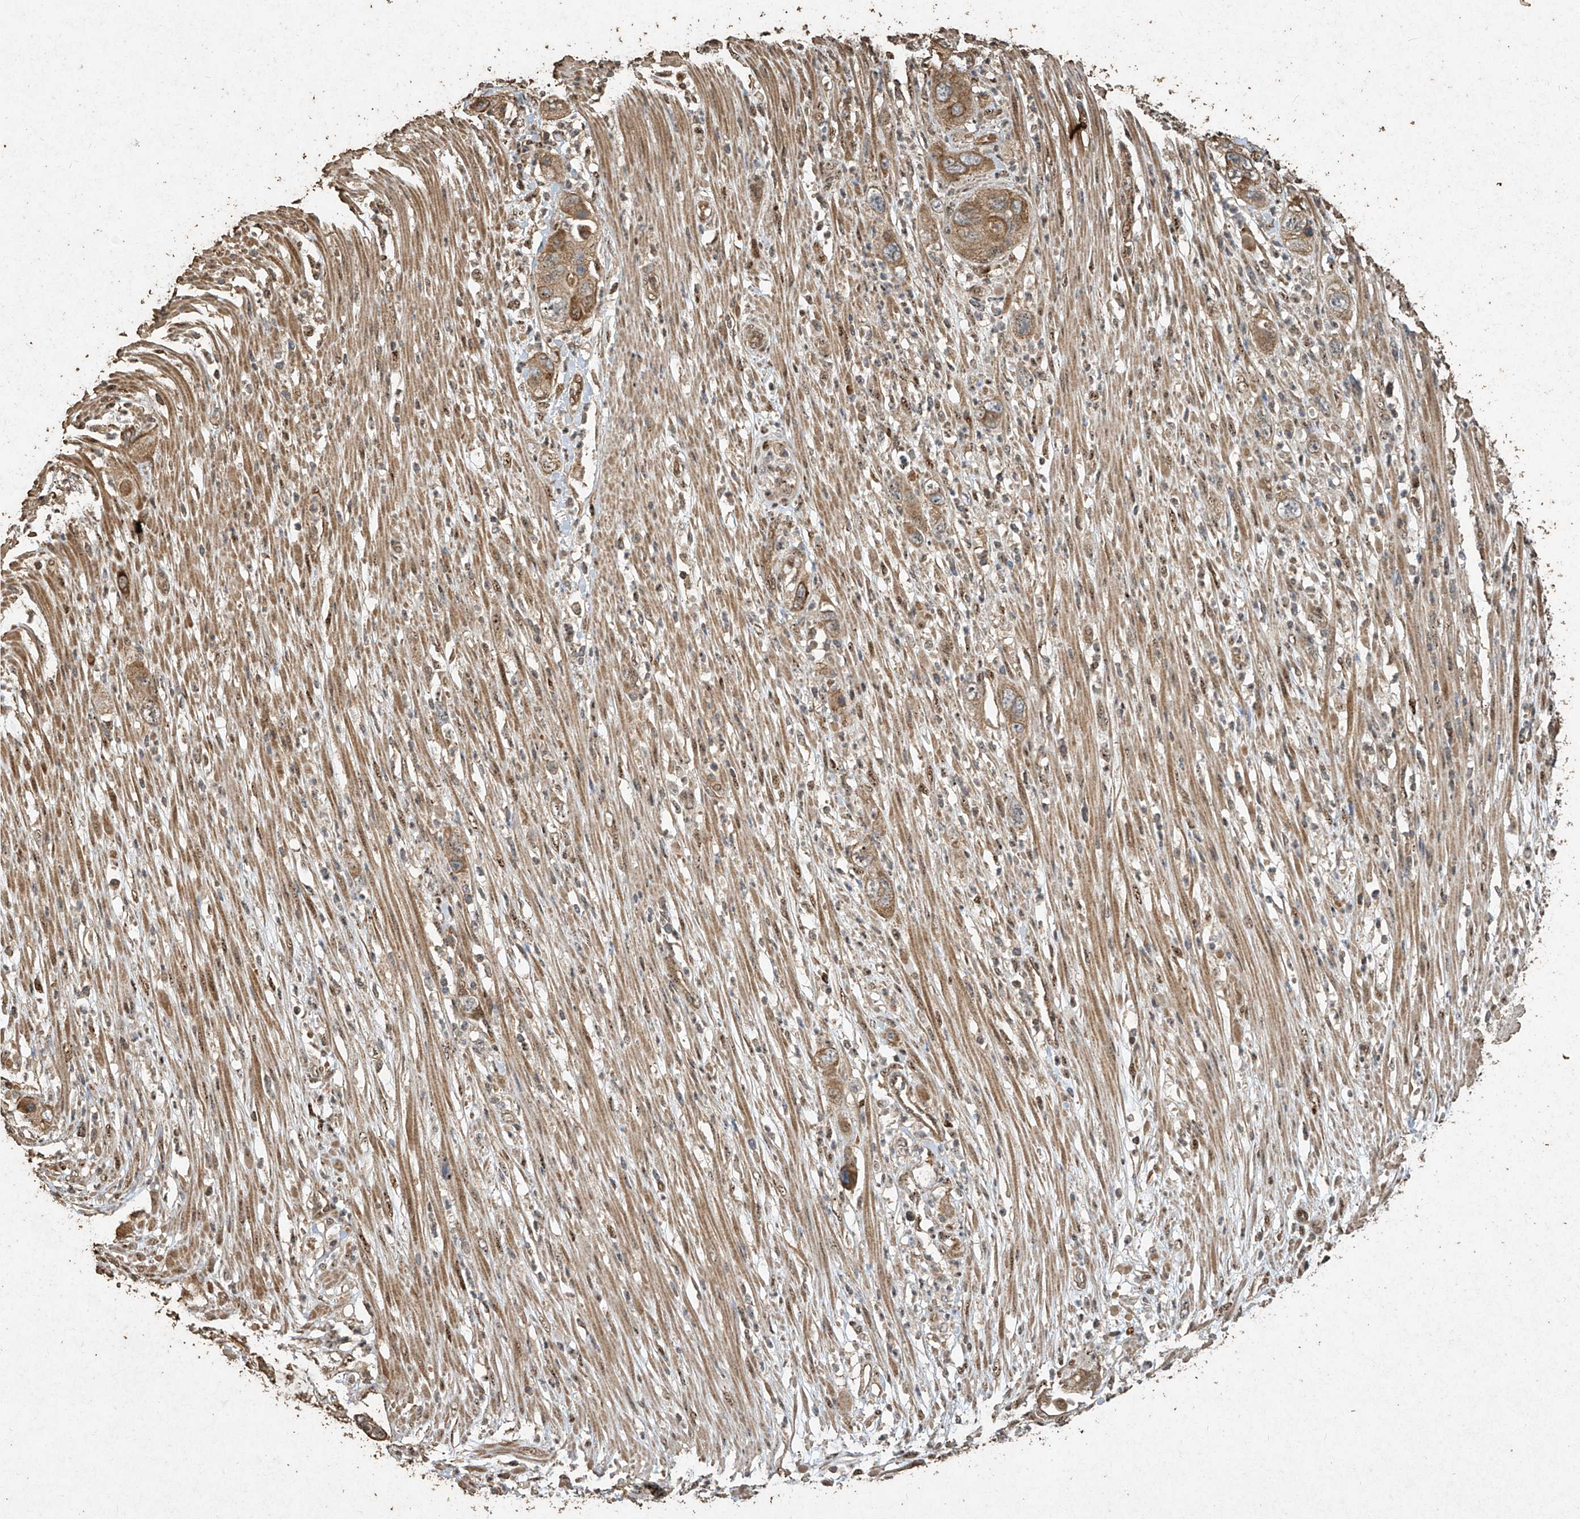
{"staining": {"intensity": "moderate", "quantity": ">75%", "location": "cytoplasmic/membranous"}, "tissue": "pancreatic cancer", "cell_type": "Tumor cells", "image_type": "cancer", "snomed": [{"axis": "morphology", "description": "Adenocarcinoma, NOS"}, {"axis": "topography", "description": "Pancreas"}], "caption": "DAB immunohistochemical staining of pancreatic cancer (adenocarcinoma) displays moderate cytoplasmic/membranous protein expression in approximately >75% of tumor cells.", "gene": "ERBB3", "patient": {"sex": "female", "age": 71}}